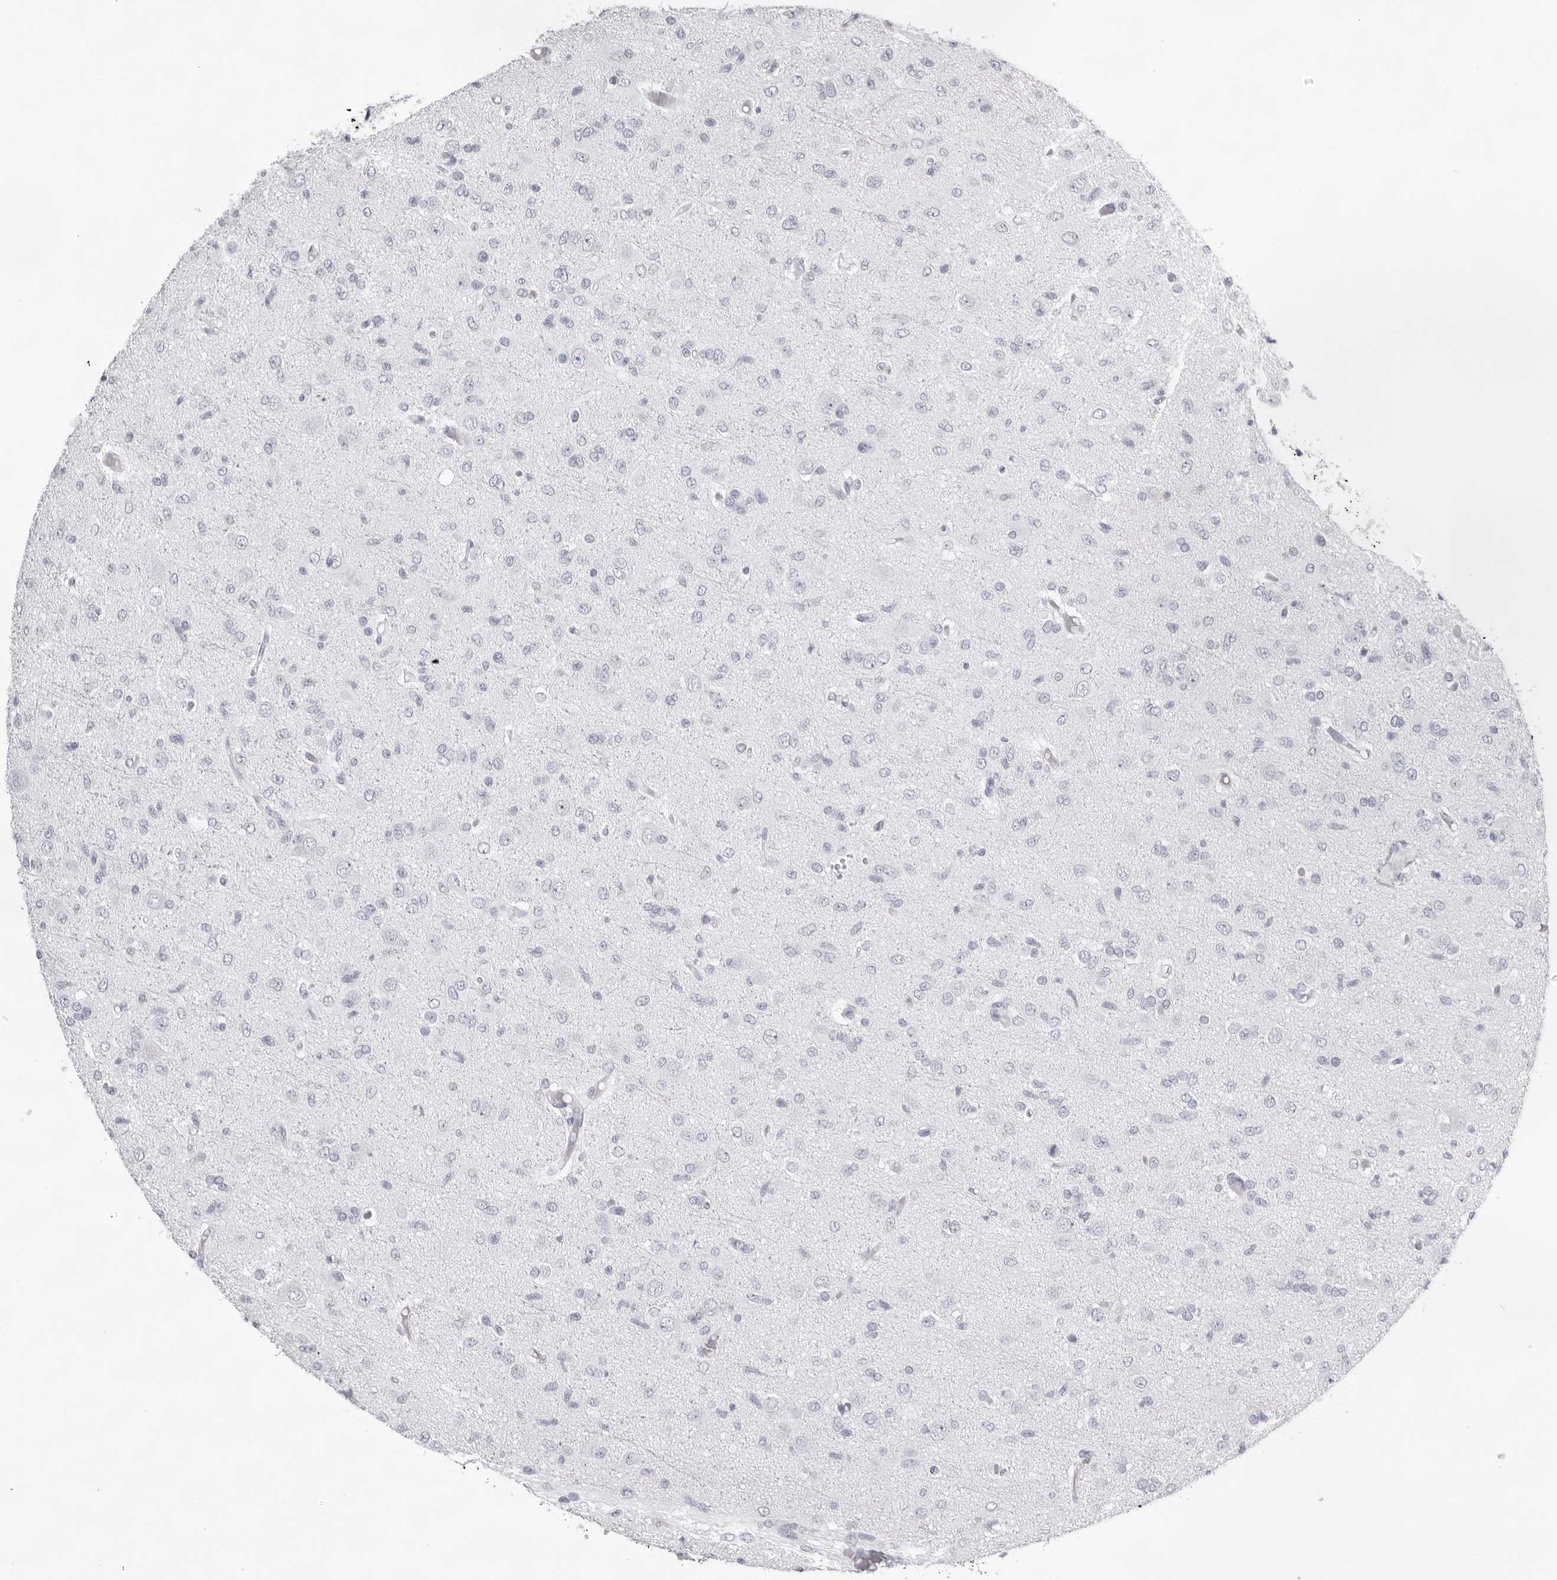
{"staining": {"intensity": "negative", "quantity": "none", "location": "none"}, "tissue": "glioma", "cell_type": "Tumor cells", "image_type": "cancer", "snomed": [{"axis": "morphology", "description": "Glioma, malignant, High grade"}, {"axis": "topography", "description": "Brain"}], "caption": "A histopathology image of human glioma is negative for staining in tumor cells.", "gene": "TMOD4", "patient": {"sex": "female", "age": 59}}